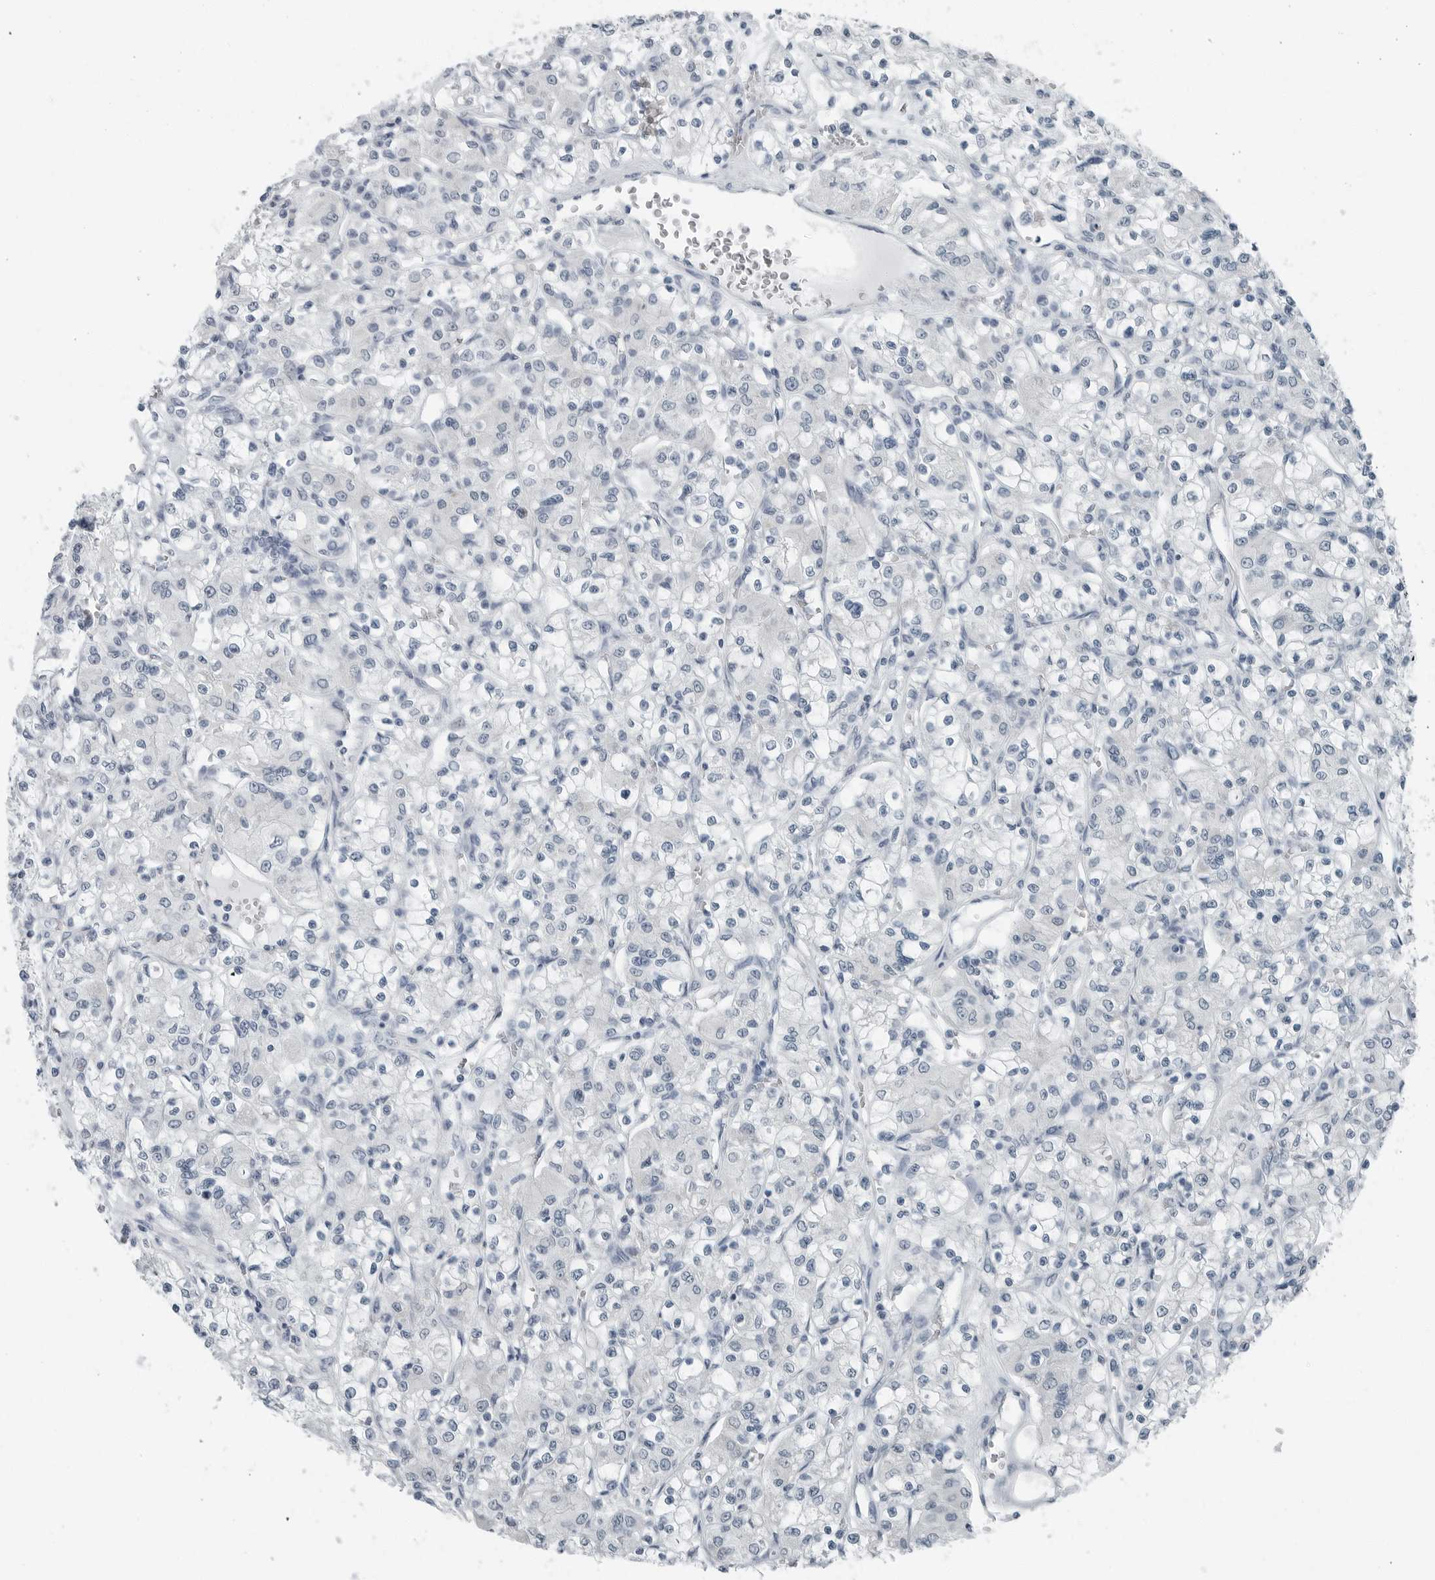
{"staining": {"intensity": "negative", "quantity": "none", "location": "none"}, "tissue": "renal cancer", "cell_type": "Tumor cells", "image_type": "cancer", "snomed": [{"axis": "morphology", "description": "Adenocarcinoma, NOS"}, {"axis": "topography", "description": "Kidney"}], "caption": "IHC of renal adenocarcinoma displays no expression in tumor cells.", "gene": "ZPBP2", "patient": {"sex": "female", "age": 59}}